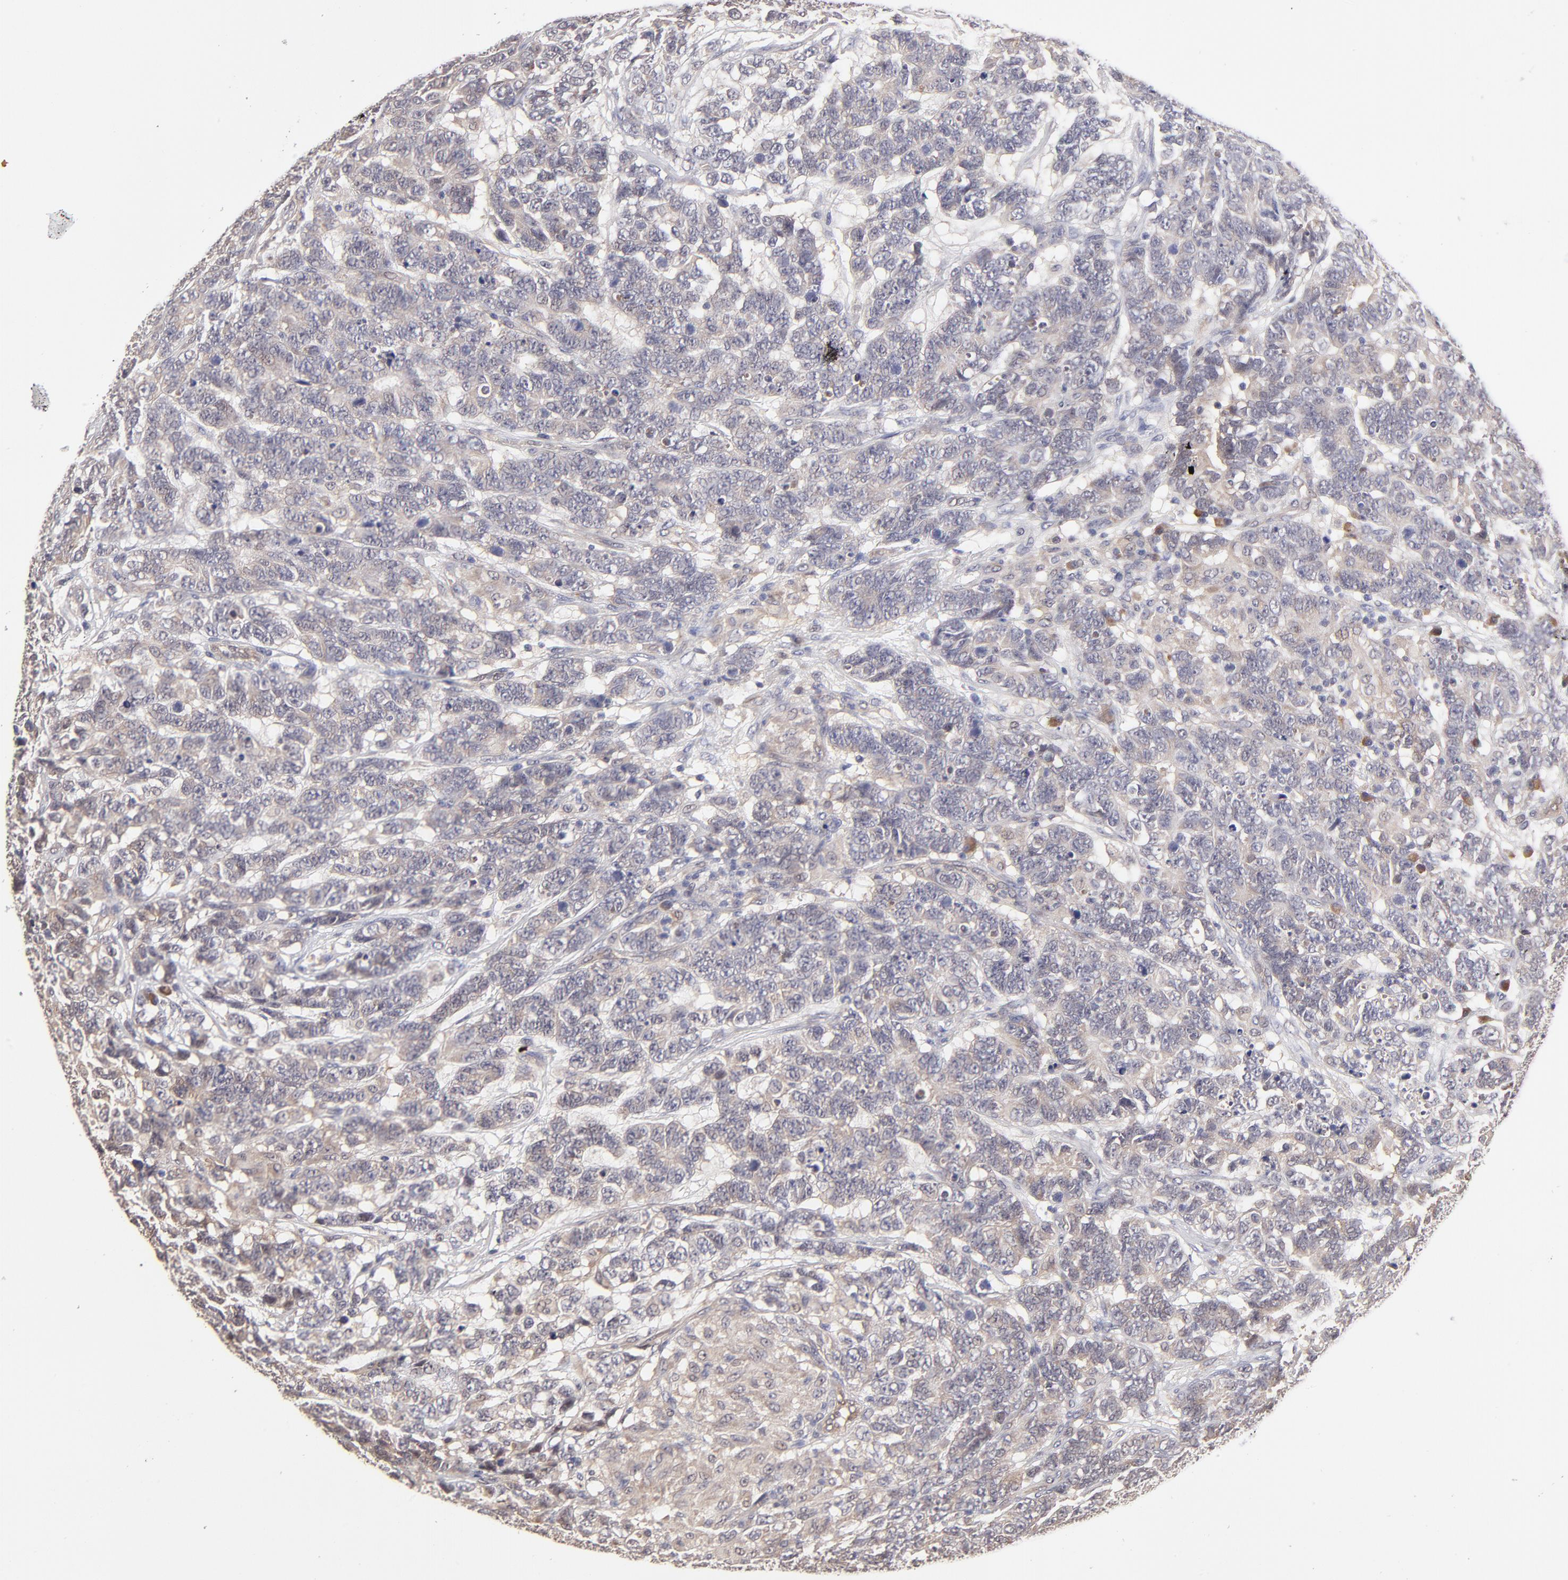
{"staining": {"intensity": "weak", "quantity": ">75%", "location": "cytoplasmic/membranous"}, "tissue": "testis cancer", "cell_type": "Tumor cells", "image_type": "cancer", "snomed": [{"axis": "morphology", "description": "Carcinoma, Embryonal, NOS"}, {"axis": "topography", "description": "Testis"}], "caption": "Protein expression analysis of human testis cancer reveals weak cytoplasmic/membranous positivity in approximately >75% of tumor cells.", "gene": "ZNF10", "patient": {"sex": "male", "age": 26}}